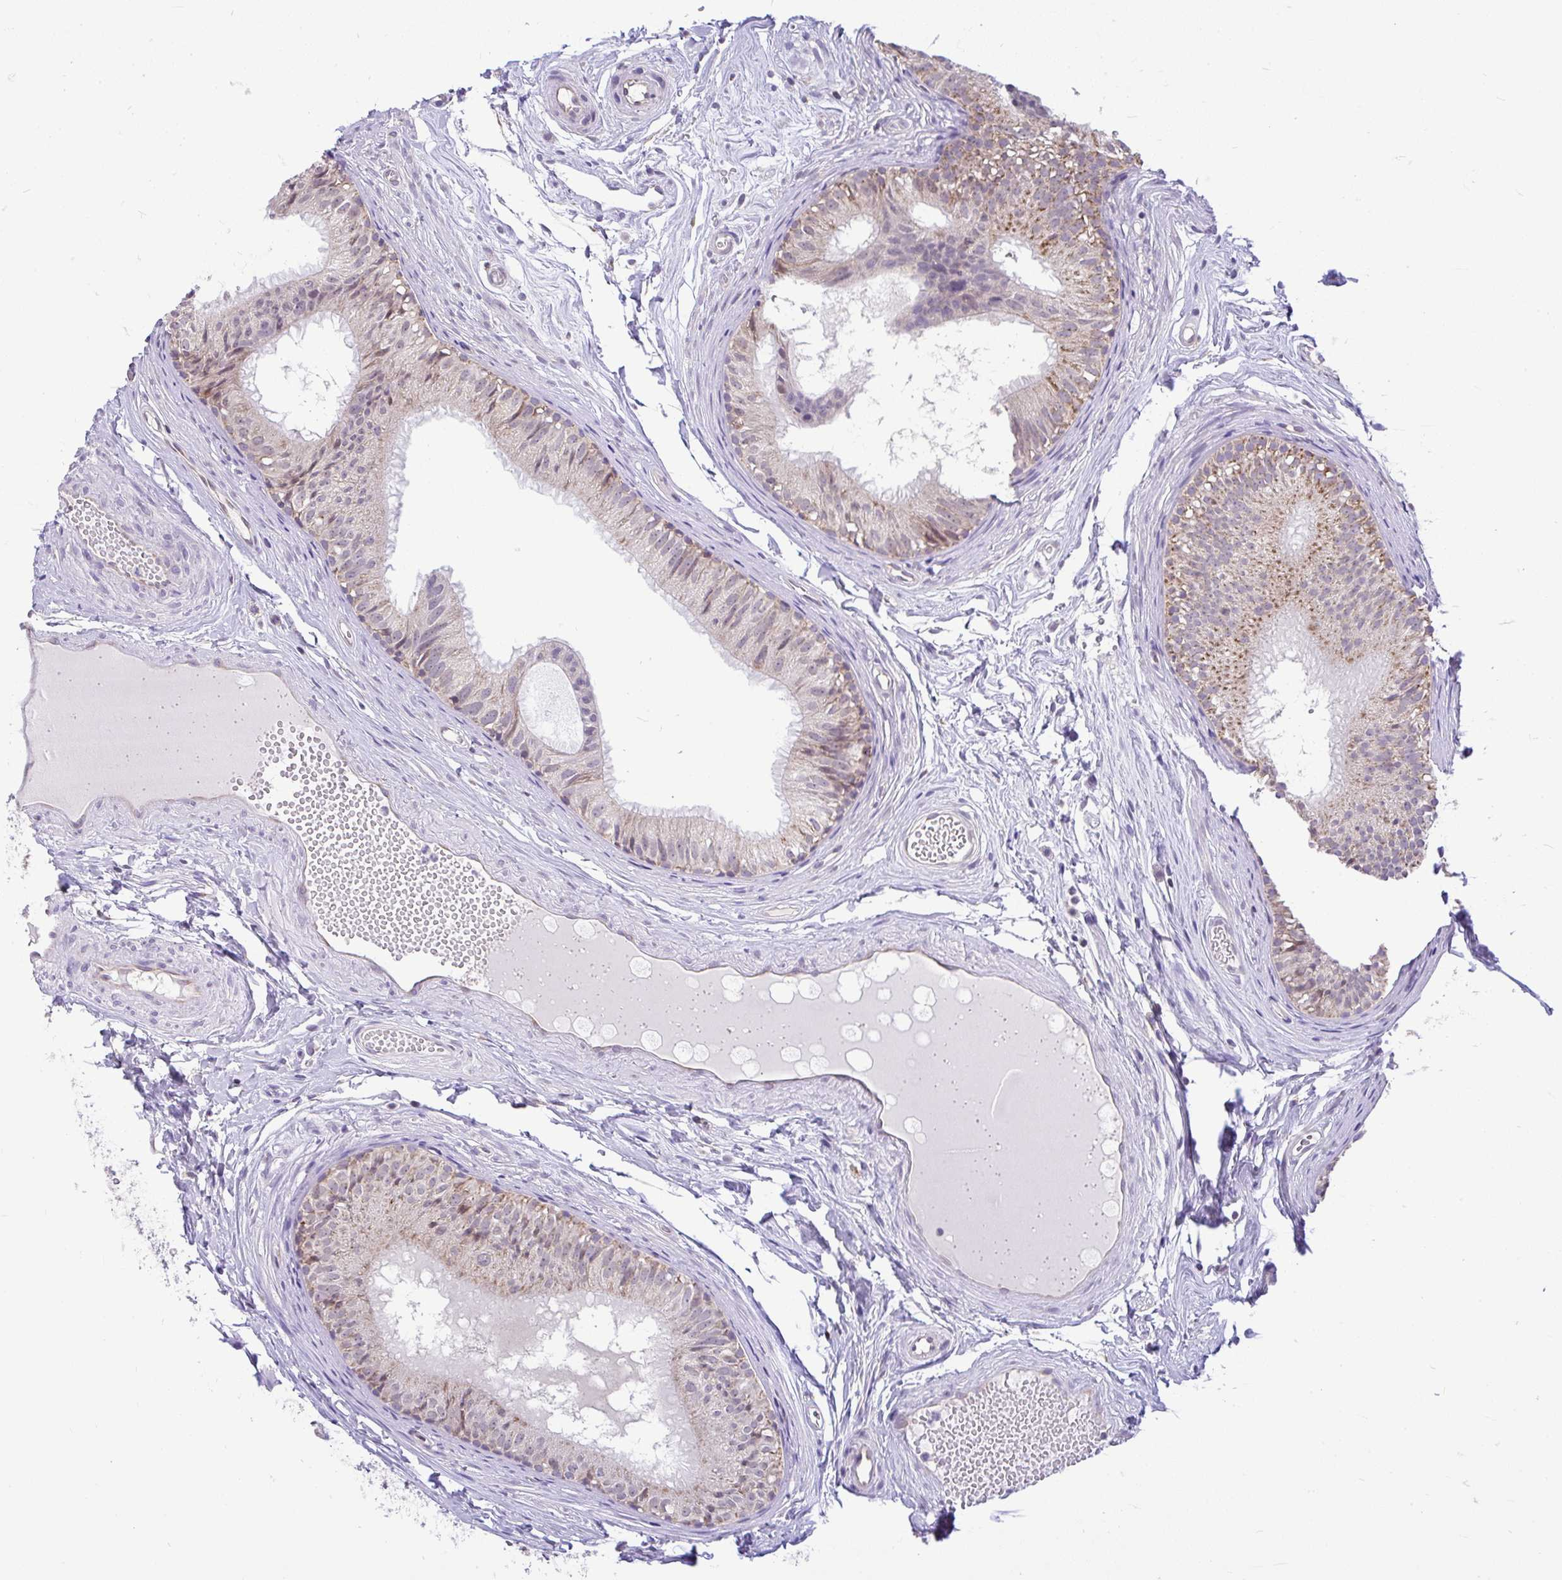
{"staining": {"intensity": "weak", "quantity": "25%-75%", "location": "cytoplasmic/membranous"}, "tissue": "epididymis", "cell_type": "Glandular cells", "image_type": "normal", "snomed": [{"axis": "morphology", "description": "Normal tissue, NOS"}, {"axis": "morphology", "description": "Seminoma, NOS"}, {"axis": "topography", "description": "Testis"}, {"axis": "topography", "description": "Epididymis"}], "caption": "This is an image of immunohistochemistry (IHC) staining of benign epididymis, which shows weak expression in the cytoplasmic/membranous of glandular cells.", "gene": "PYCR2", "patient": {"sex": "male", "age": 34}}